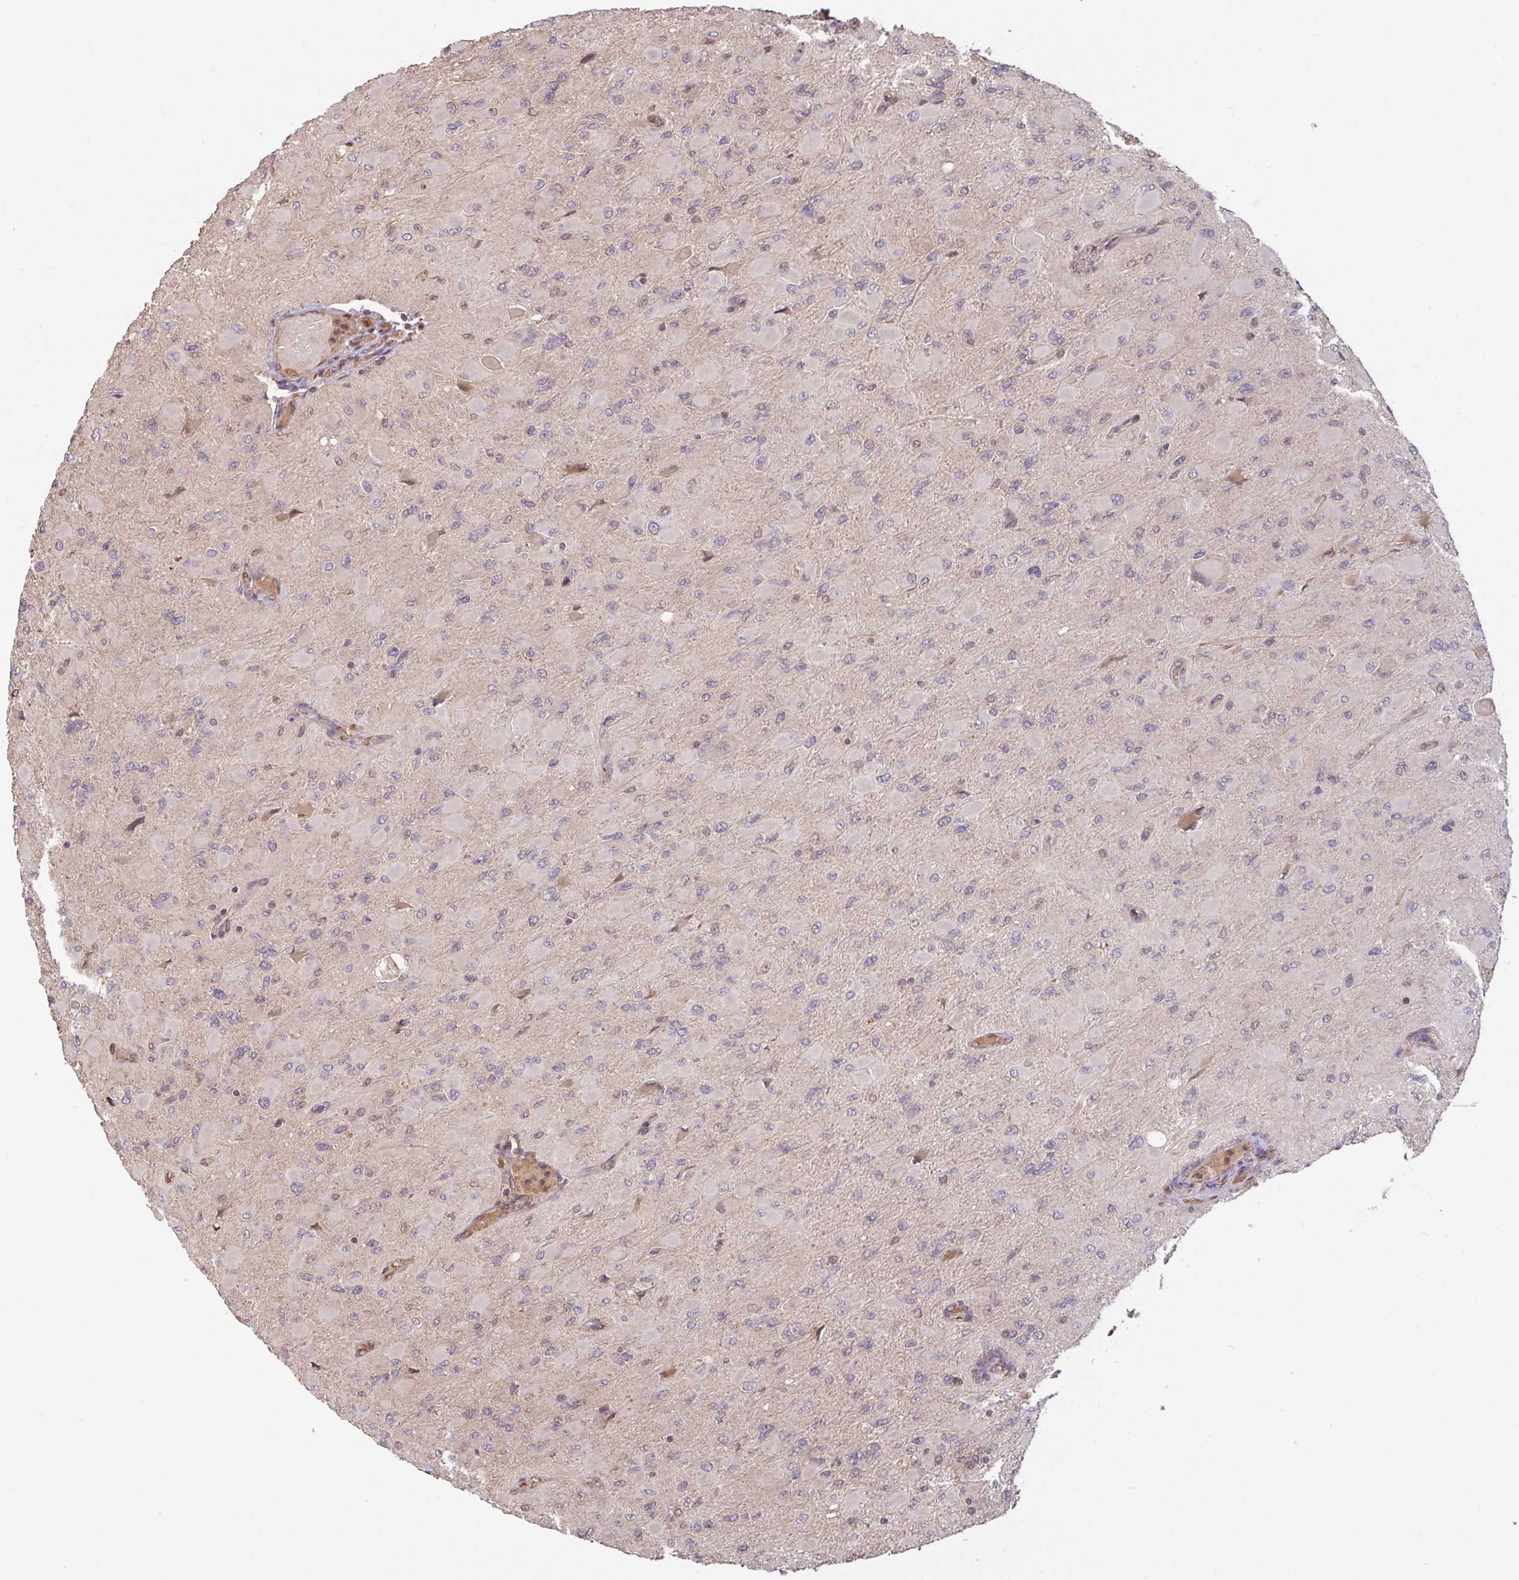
{"staining": {"intensity": "negative", "quantity": "none", "location": "none"}, "tissue": "glioma", "cell_type": "Tumor cells", "image_type": "cancer", "snomed": [{"axis": "morphology", "description": "Glioma, malignant, High grade"}, {"axis": "topography", "description": "Cerebral cortex"}], "caption": "This is an IHC micrograph of human malignant glioma (high-grade). There is no expression in tumor cells.", "gene": "FCER1A", "patient": {"sex": "female", "age": 36}}